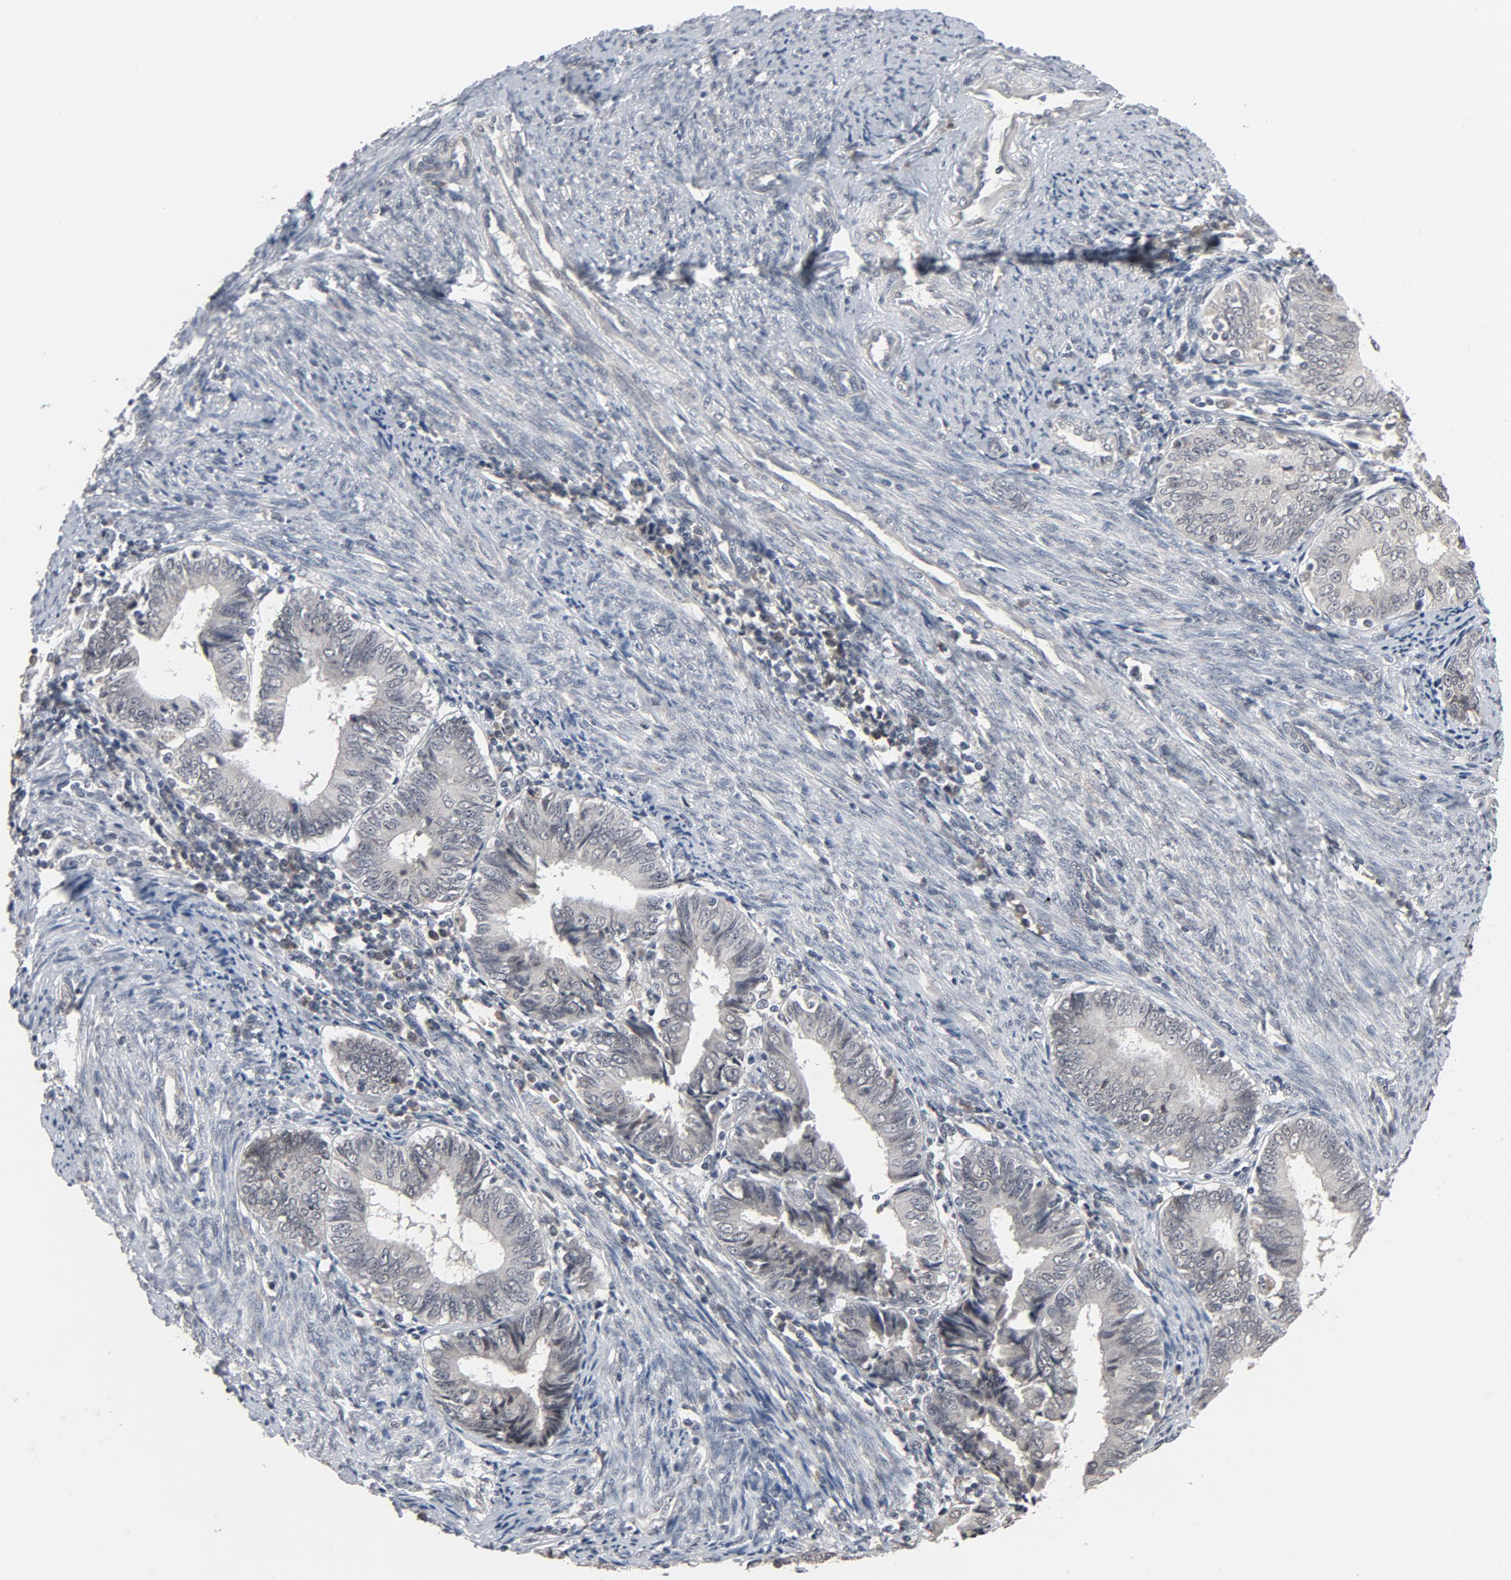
{"staining": {"intensity": "negative", "quantity": "none", "location": "none"}, "tissue": "endometrial cancer", "cell_type": "Tumor cells", "image_type": "cancer", "snomed": [{"axis": "morphology", "description": "Adenocarcinoma, NOS"}, {"axis": "topography", "description": "Endometrium"}], "caption": "Immunohistochemistry of human endometrial adenocarcinoma demonstrates no positivity in tumor cells. (DAB (3,3'-diaminobenzidine) immunohistochemistry visualized using brightfield microscopy, high magnification).", "gene": "MT3", "patient": {"sex": "female", "age": 75}}